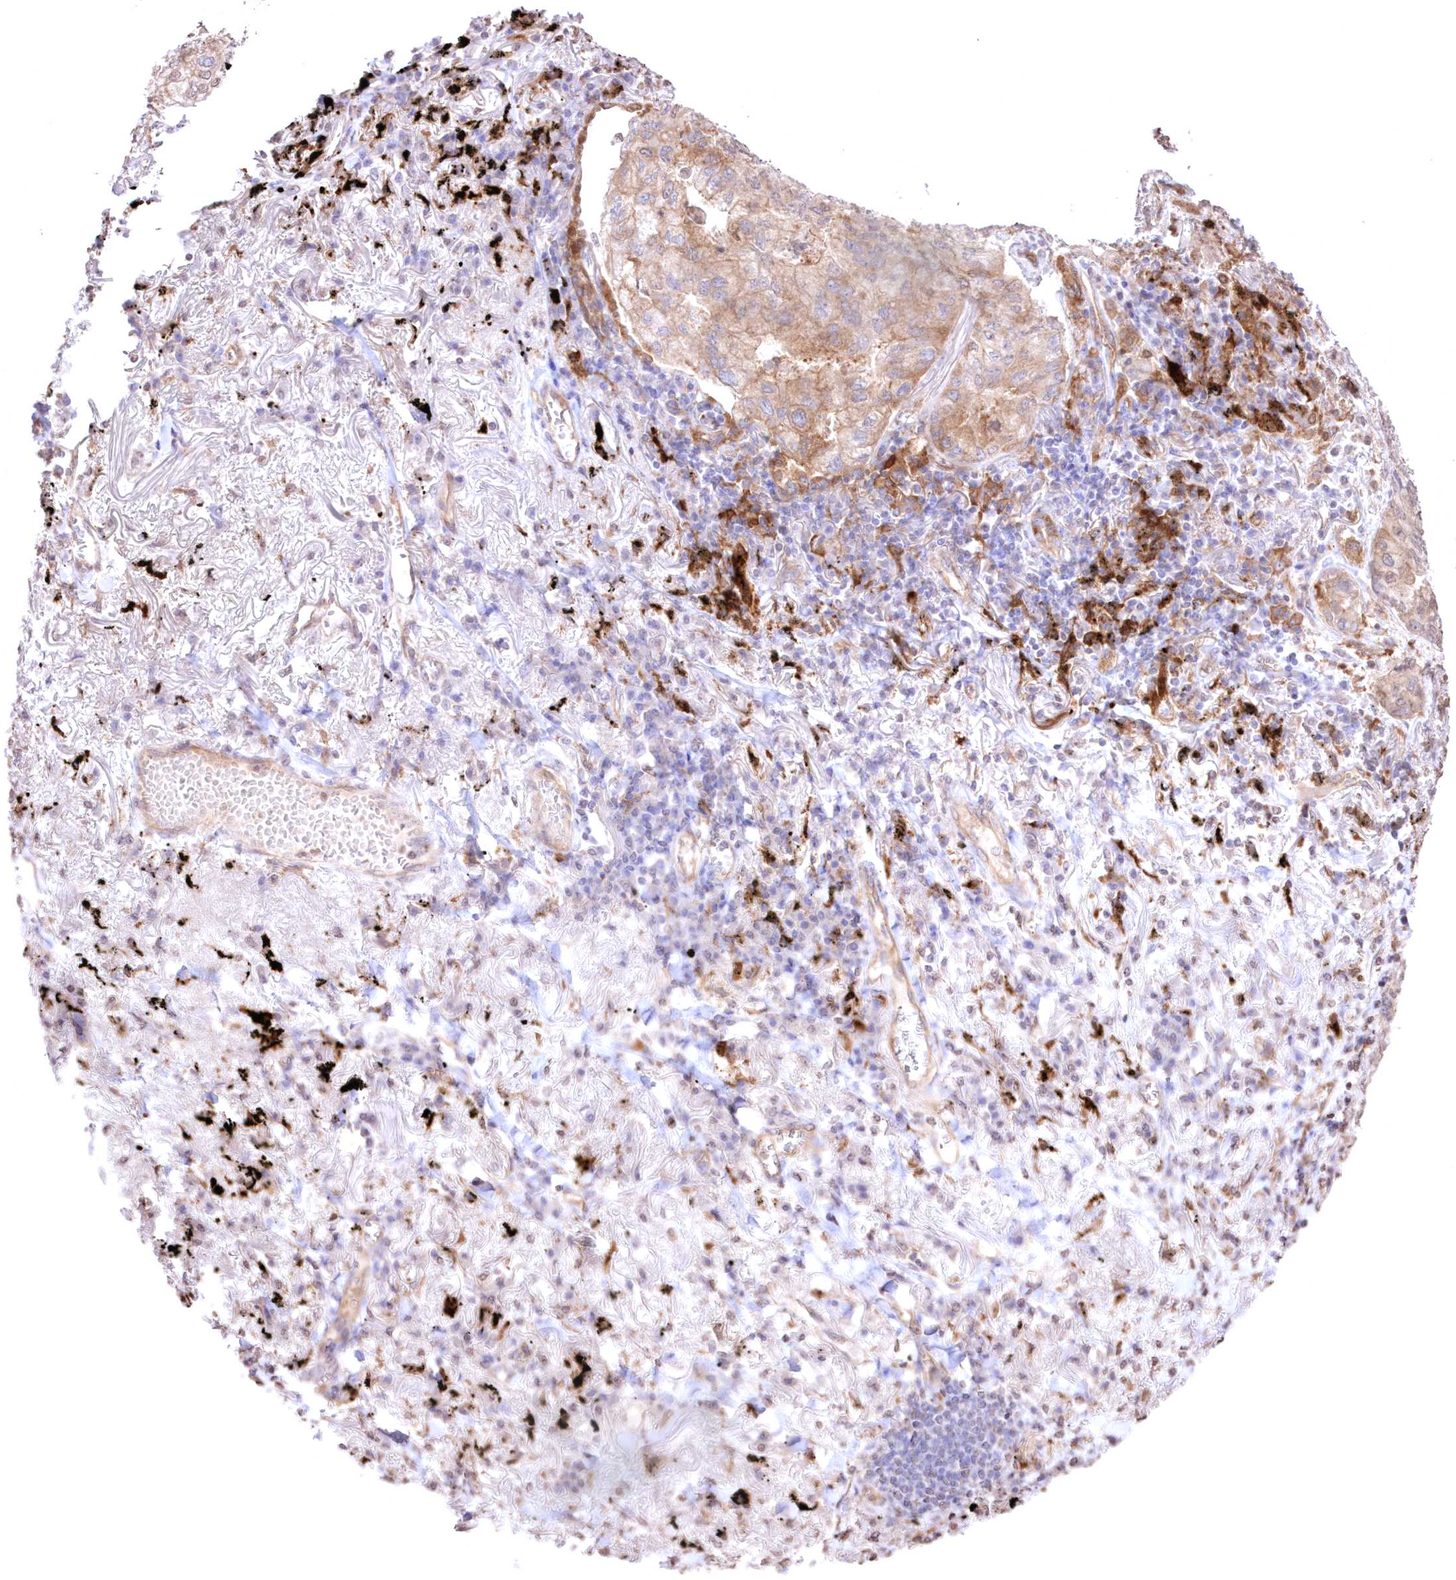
{"staining": {"intensity": "moderate", "quantity": "25%-75%", "location": "cytoplasmic/membranous"}, "tissue": "lung cancer", "cell_type": "Tumor cells", "image_type": "cancer", "snomed": [{"axis": "morphology", "description": "Adenocarcinoma, NOS"}, {"axis": "topography", "description": "Lung"}], "caption": "This is a photomicrograph of immunohistochemistry (IHC) staining of lung cancer (adenocarcinoma), which shows moderate expression in the cytoplasmic/membranous of tumor cells.", "gene": "FCHO2", "patient": {"sex": "male", "age": 65}}